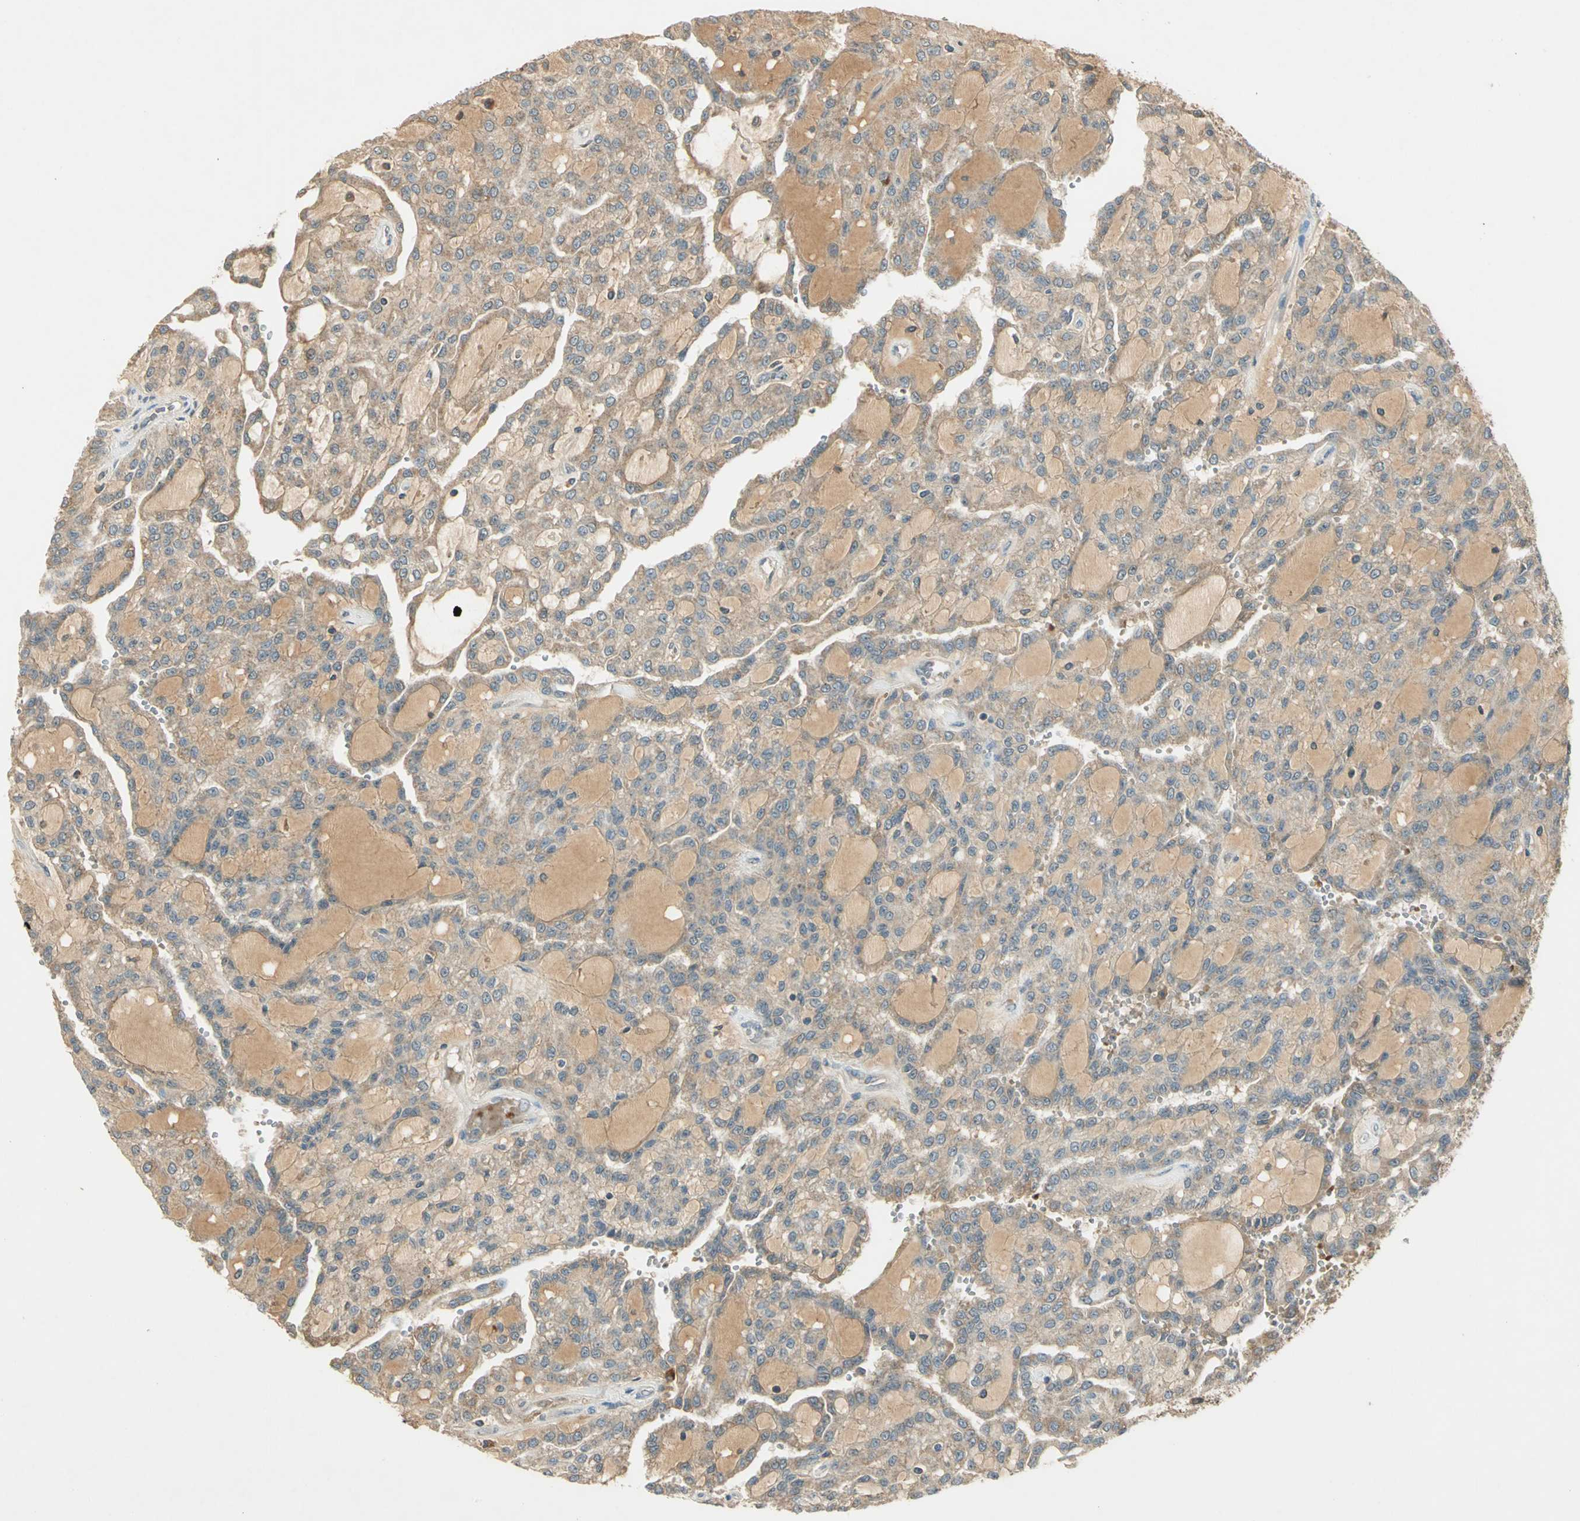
{"staining": {"intensity": "moderate", "quantity": ">75%", "location": "cytoplasmic/membranous"}, "tissue": "renal cancer", "cell_type": "Tumor cells", "image_type": "cancer", "snomed": [{"axis": "morphology", "description": "Adenocarcinoma, NOS"}, {"axis": "topography", "description": "Kidney"}], "caption": "IHC staining of adenocarcinoma (renal), which reveals medium levels of moderate cytoplasmic/membranous positivity in about >75% of tumor cells indicating moderate cytoplasmic/membranous protein positivity. The staining was performed using DAB (brown) for protein detection and nuclei were counterstained in hematoxylin (blue).", "gene": "KEAP1", "patient": {"sex": "male", "age": 63}}